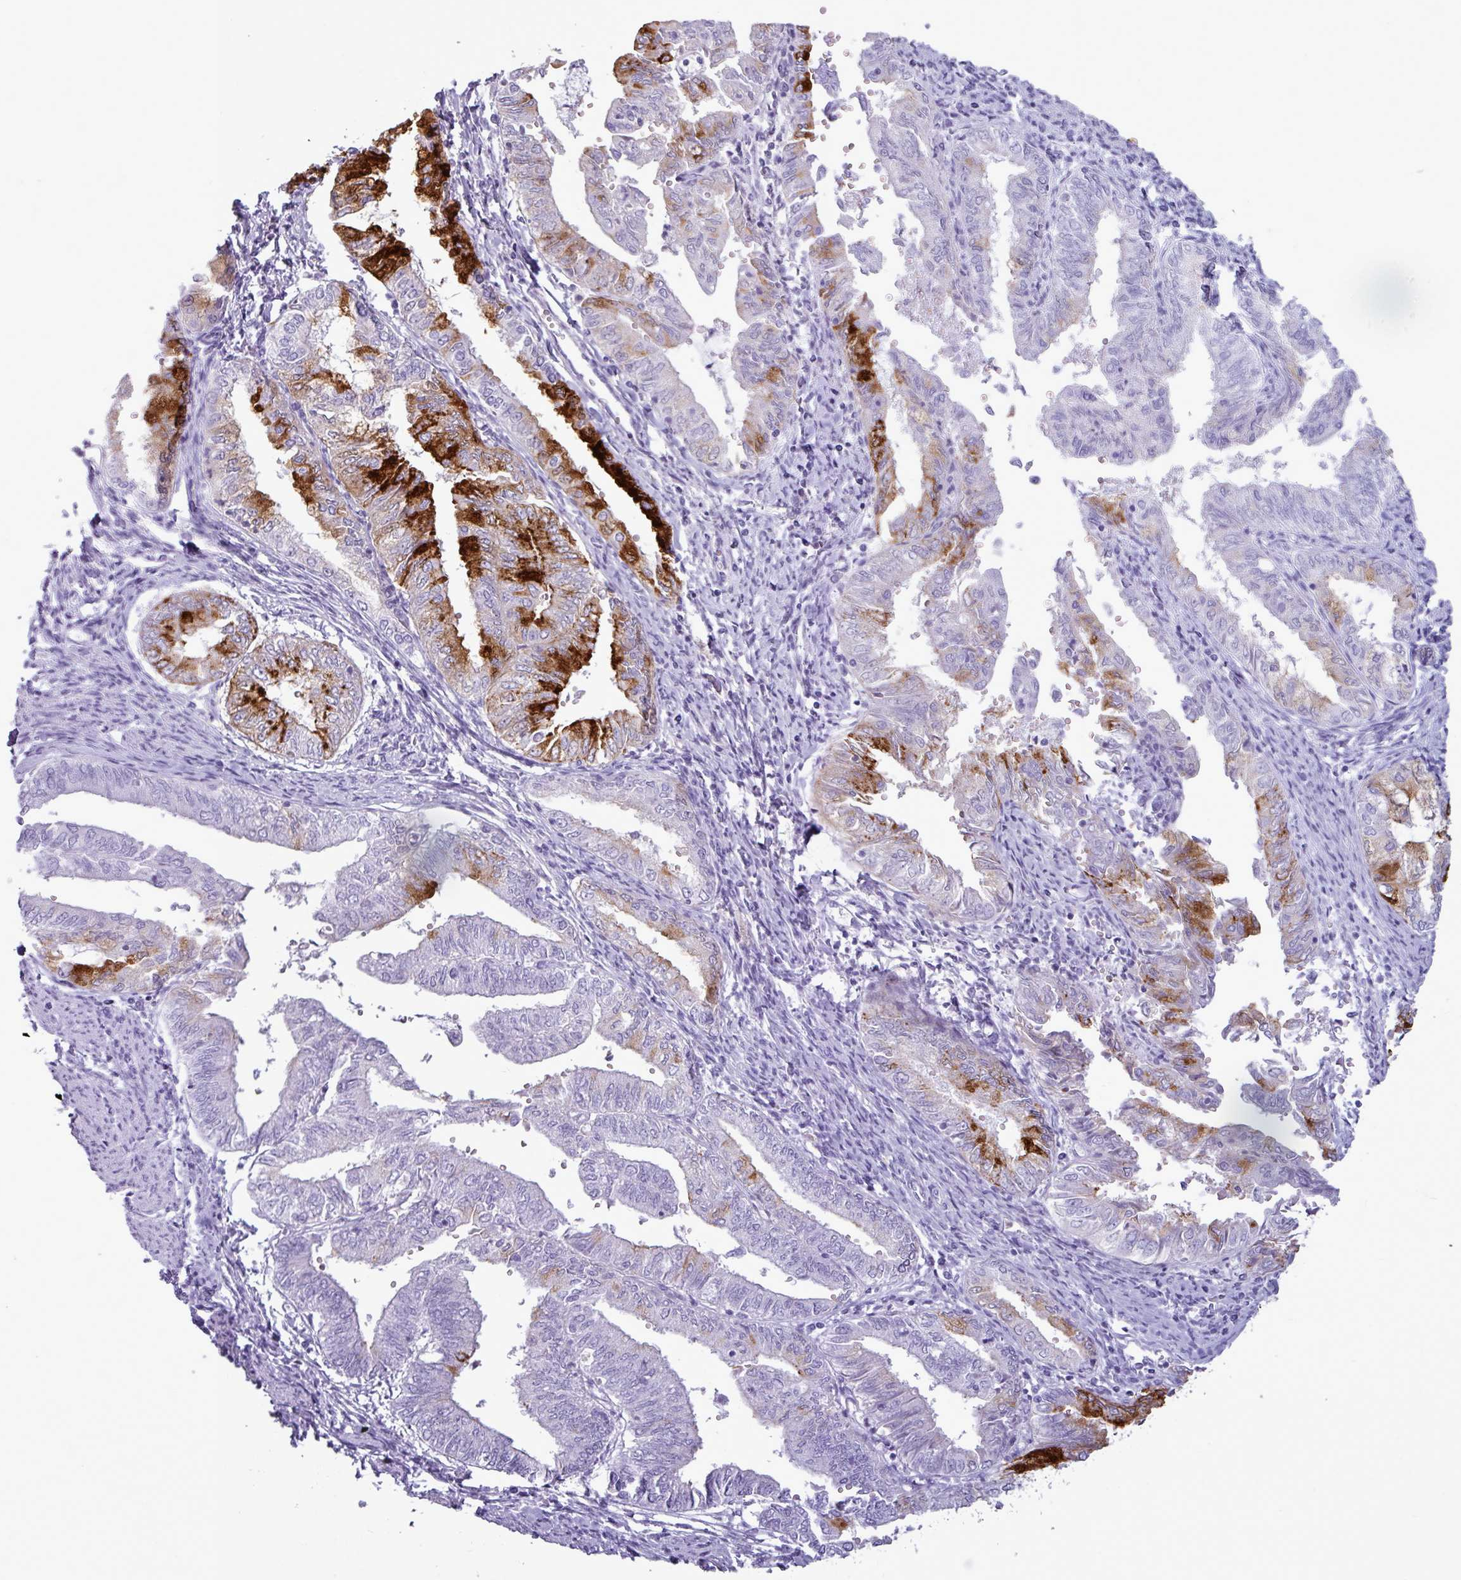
{"staining": {"intensity": "strong", "quantity": "<25%", "location": "cytoplasmic/membranous"}, "tissue": "endometrial cancer", "cell_type": "Tumor cells", "image_type": "cancer", "snomed": [{"axis": "morphology", "description": "Adenocarcinoma, NOS"}, {"axis": "topography", "description": "Endometrium"}], "caption": "The histopathology image reveals immunohistochemical staining of endometrial cancer. There is strong cytoplasmic/membranous positivity is identified in approximately <25% of tumor cells. (Stains: DAB (3,3'-diaminobenzidine) in brown, nuclei in blue, Microscopy: brightfield microscopy at high magnification).", "gene": "AMY1B", "patient": {"sex": "female", "age": 66}}